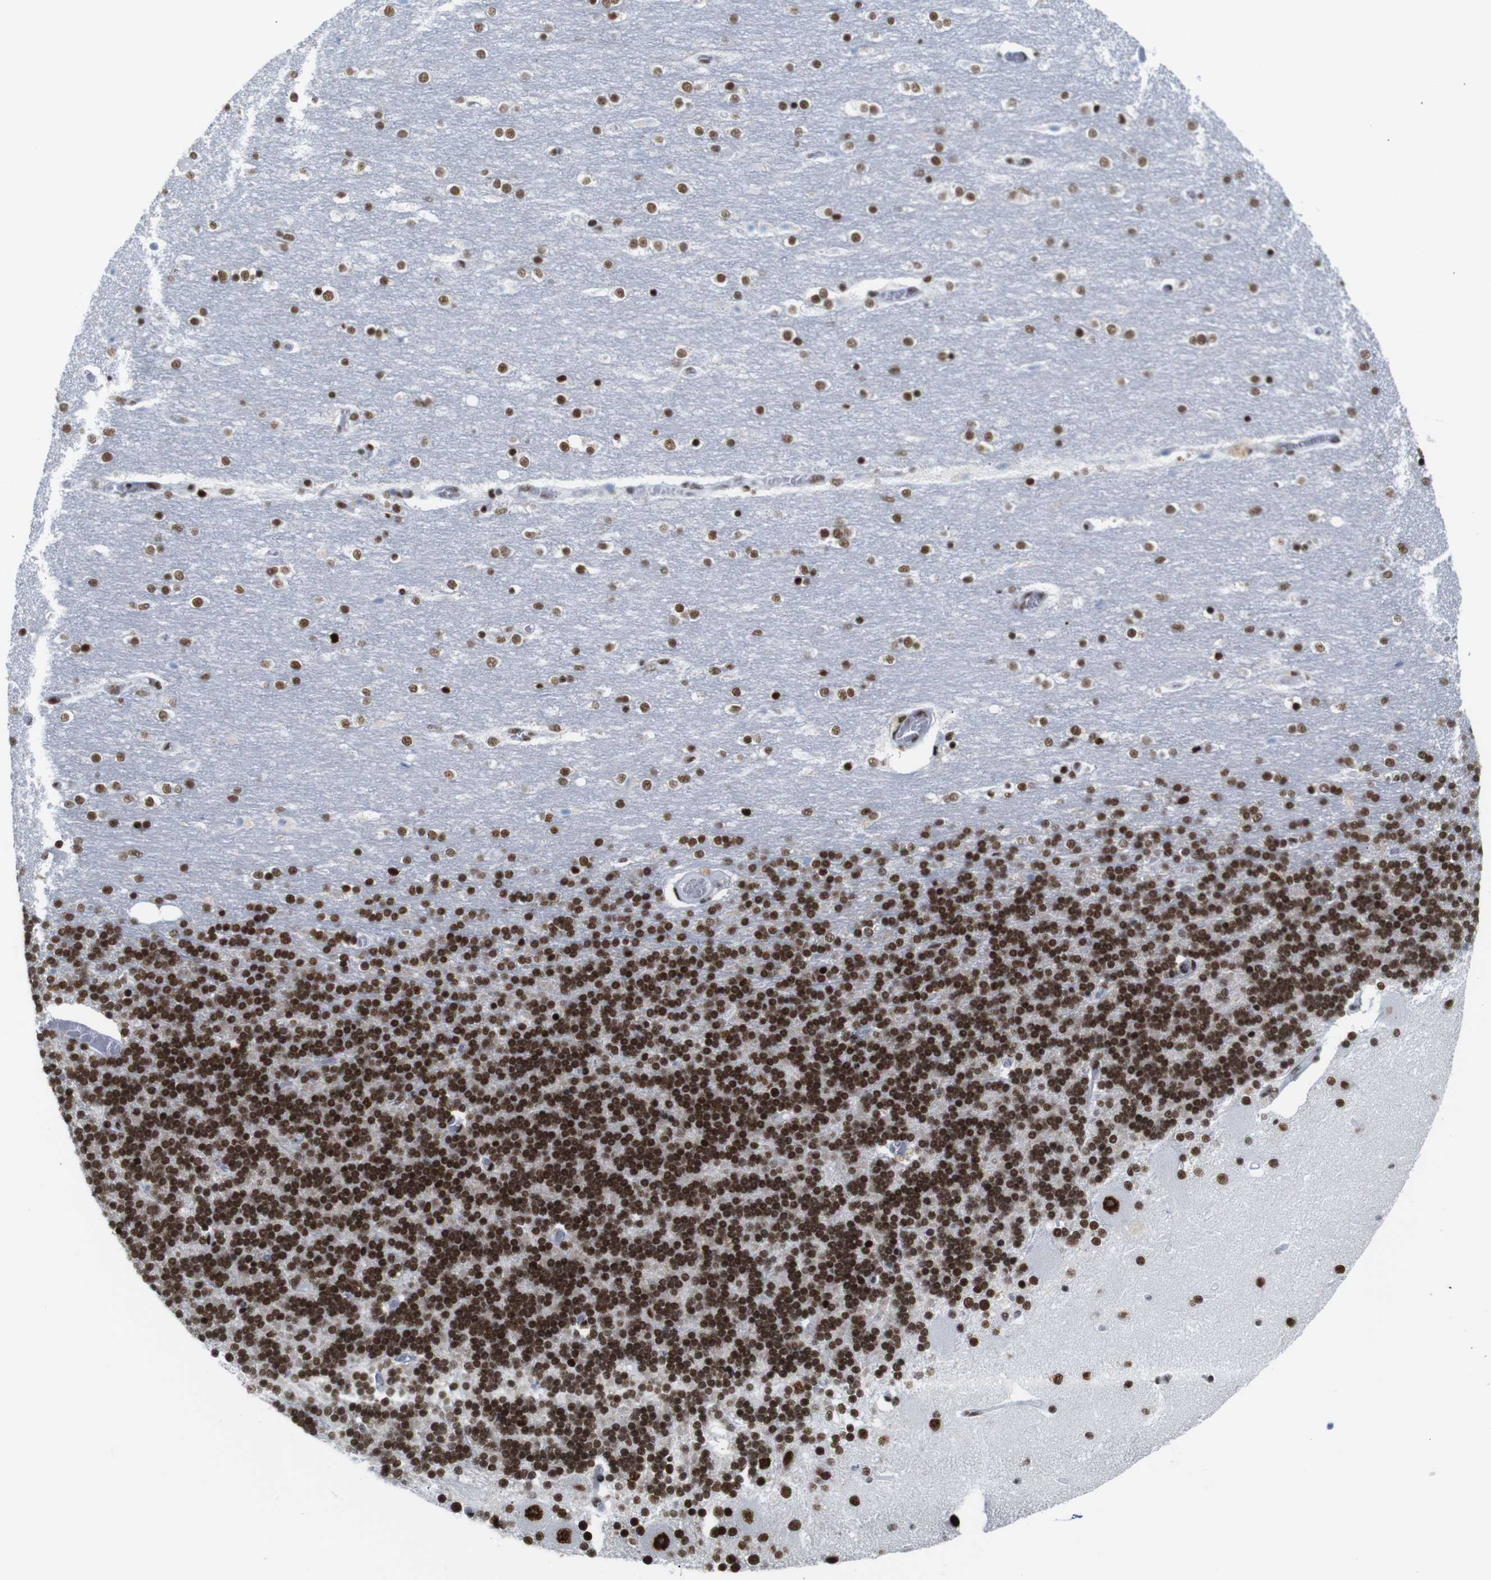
{"staining": {"intensity": "strong", "quantity": ">75%", "location": "nuclear"}, "tissue": "cerebellum", "cell_type": "Cells in granular layer", "image_type": "normal", "snomed": [{"axis": "morphology", "description": "Normal tissue, NOS"}, {"axis": "topography", "description": "Cerebellum"}], "caption": "Human cerebellum stained for a protein (brown) reveals strong nuclear positive staining in approximately >75% of cells in granular layer.", "gene": "TRA2B", "patient": {"sex": "female", "age": 54}}